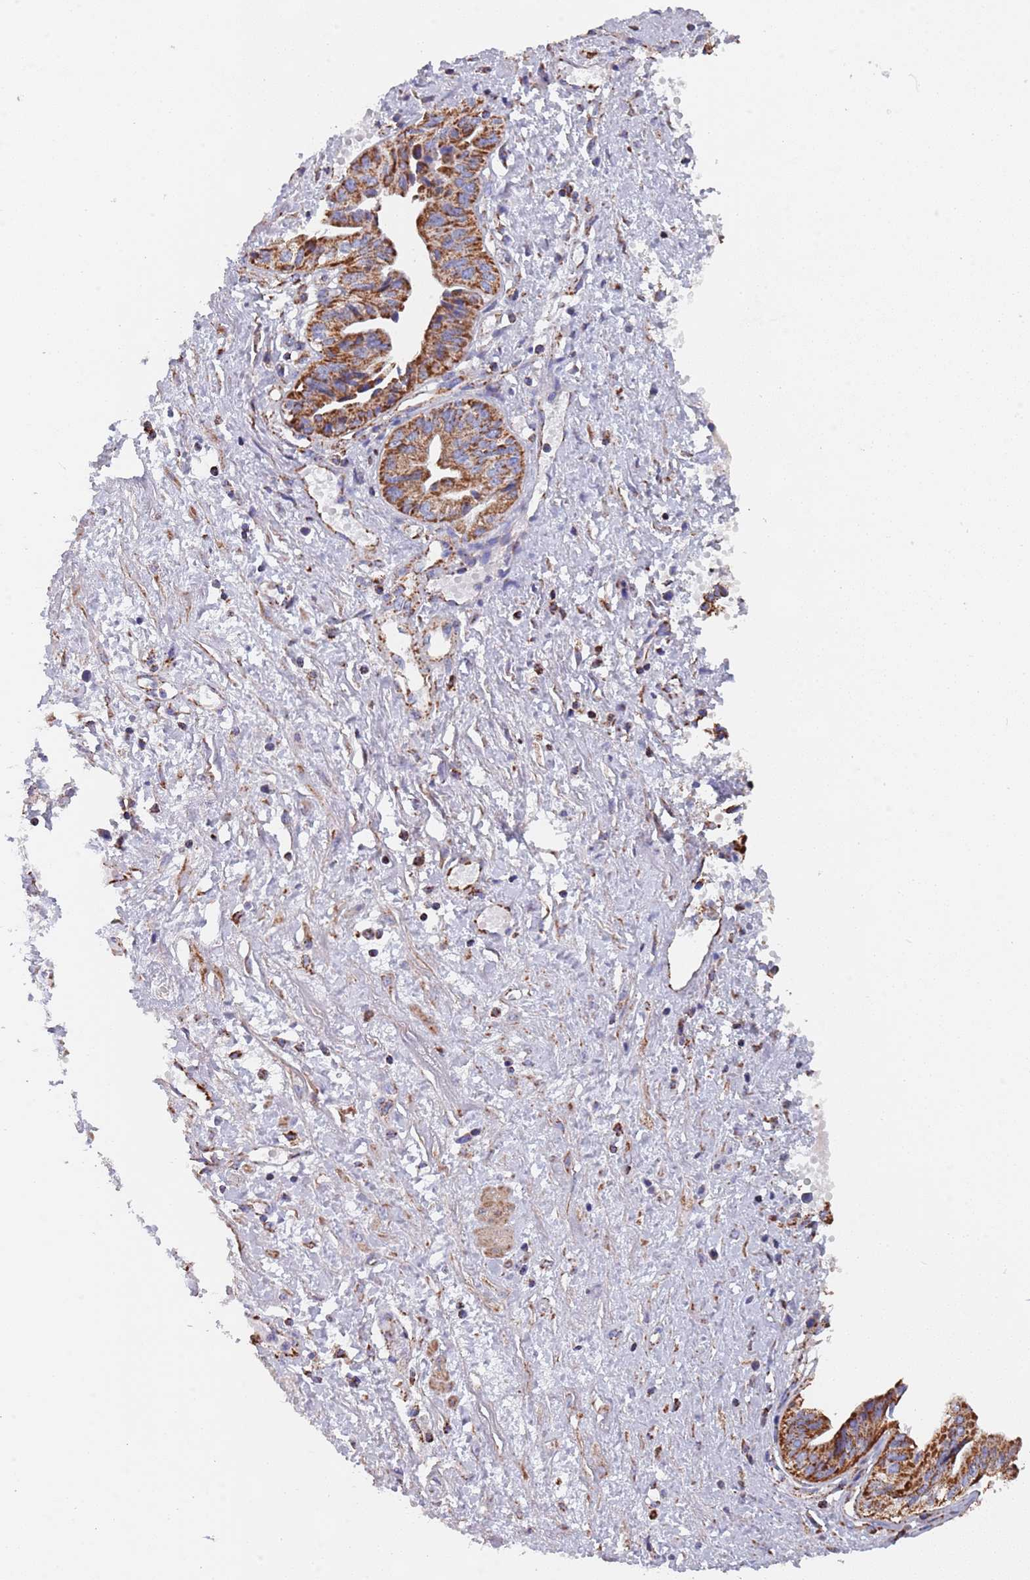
{"staining": {"intensity": "strong", "quantity": "25%-75%", "location": "cytoplasmic/membranous"}, "tissue": "pancreatic cancer", "cell_type": "Tumor cells", "image_type": "cancer", "snomed": [{"axis": "morphology", "description": "Adenocarcinoma, NOS"}, {"axis": "topography", "description": "Pancreas"}], "caption": "A high-resolution micrograph shows immunohistochemistry (IHC) staining of pancreatic adenocarcinoma, which exhibits strong cytoplasmic/membranous staining in about 25%-75% of tumor cells.", "gene": "PGP", "patient": {"sex": "female", "age": 50}}